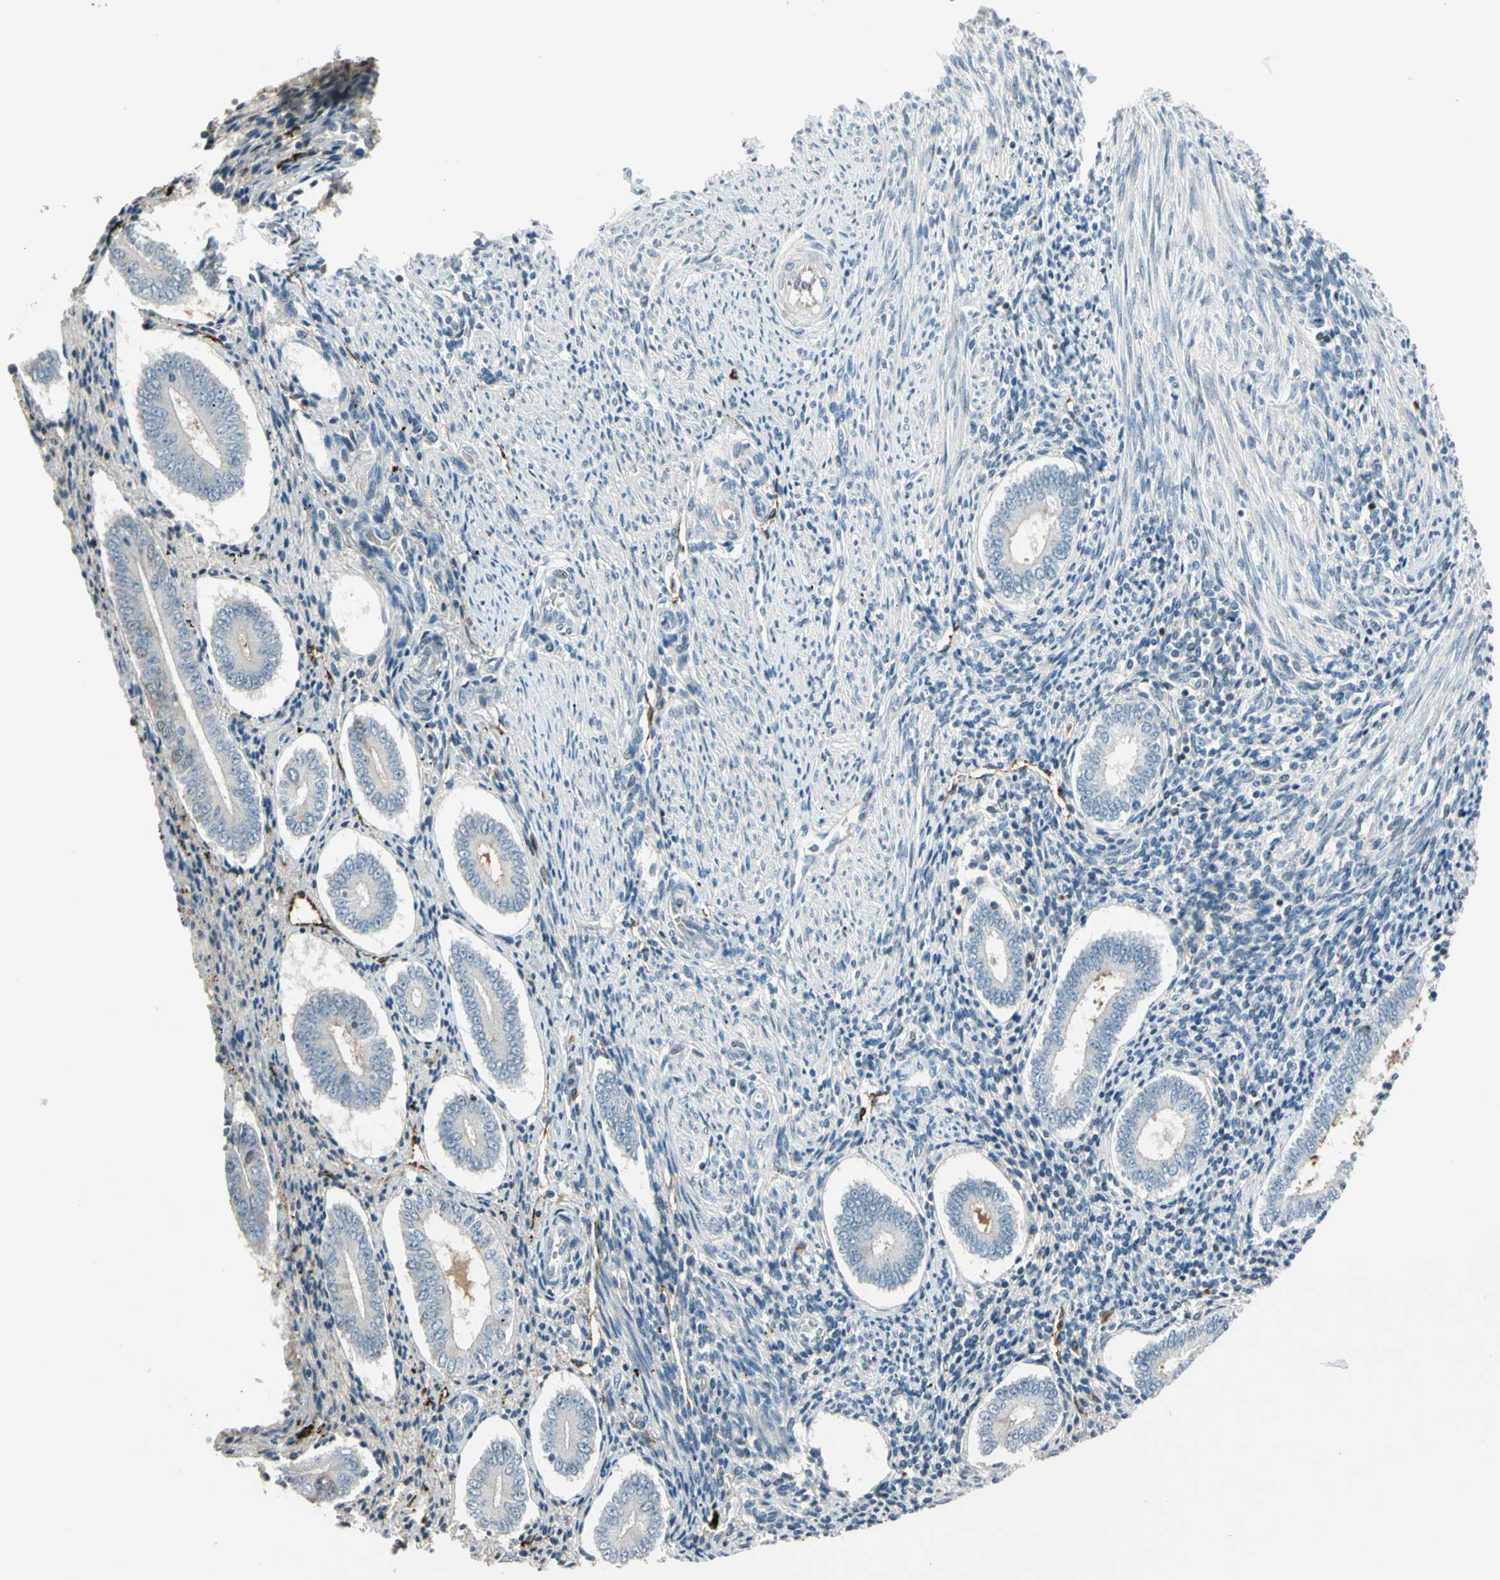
{"staining": {"intensity": "negative", "quantity": "none", "location": "none"}, "tissue": "endometrium", "cell_type": "Cells in endometrial stroma", "image_type": "normal", "snomed": [{"axis": "morphology", "description": "Normal tissue, NOS"}, {"axis": "topography", "description": "Endometrium"}], "caption": "Immunohistochemical staining of unremarkable human endometrium demonstrates no significant positivity in cells in endometrial stroma. (DAB (3,3'-diaminobenzidine) immunohistochemistry (IHC) visualized using brightfield microscopy, high magnification).", "gene": "PDPN", "patient": {"sex": "female", "age": 42}}